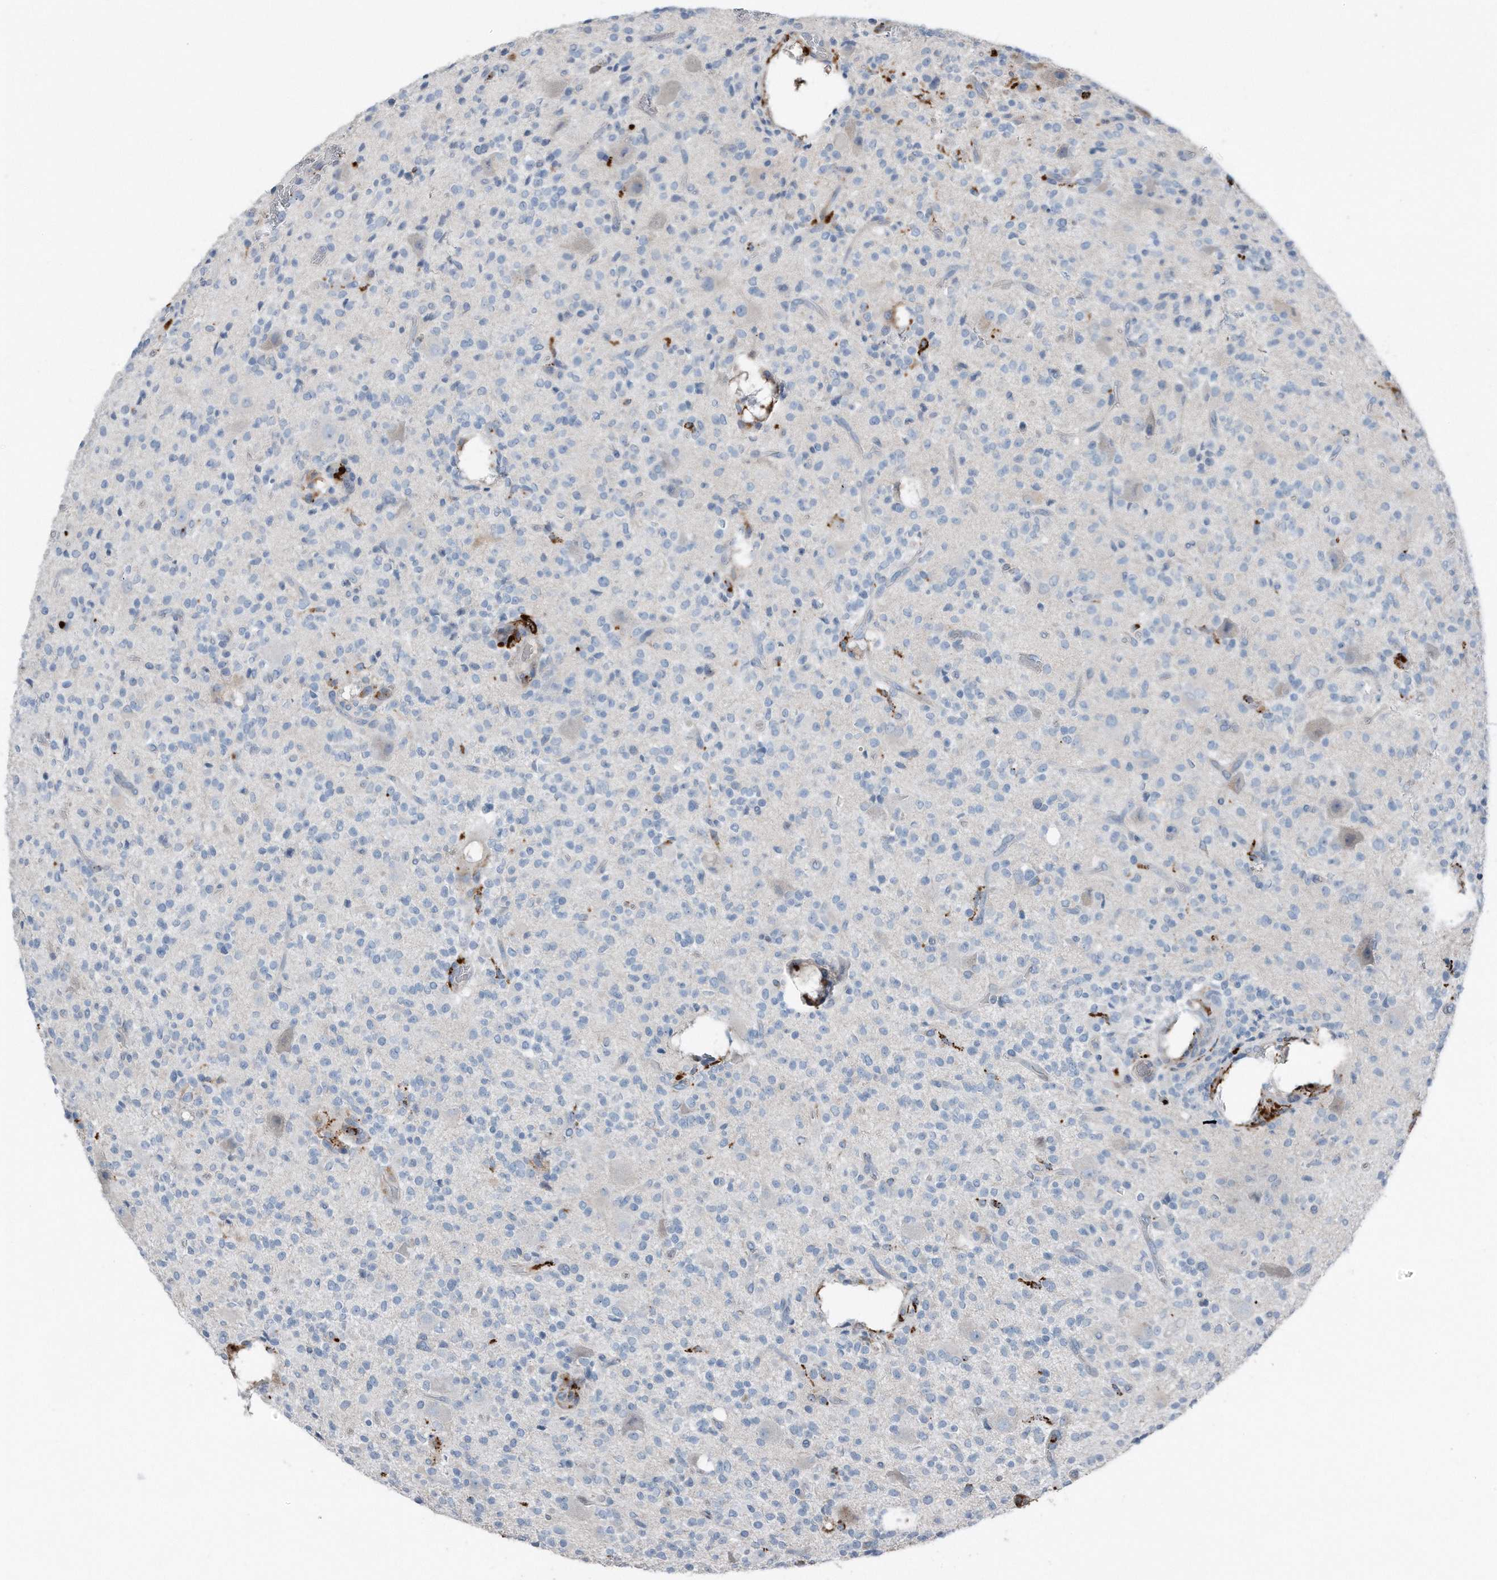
{"staining": {"intensity": "negative", "quantity": "none", "location": "none"}, "tissue": "glioma", "cell_type": "Tumor cells", "image_type": "cancer", "snomed": [{"axis": "morphology", "description": "Glioma, malignant, High grade"}, {"axis": "topography", "description": "Brain"}], "caption": "The immunohistochemistry (IHC) histopathology image has no significant staining in tumor cells of malignant glioma (high-grade) tissue.", "gene": "ZNF772", "patient": {"sex": "male", "age": 34}}